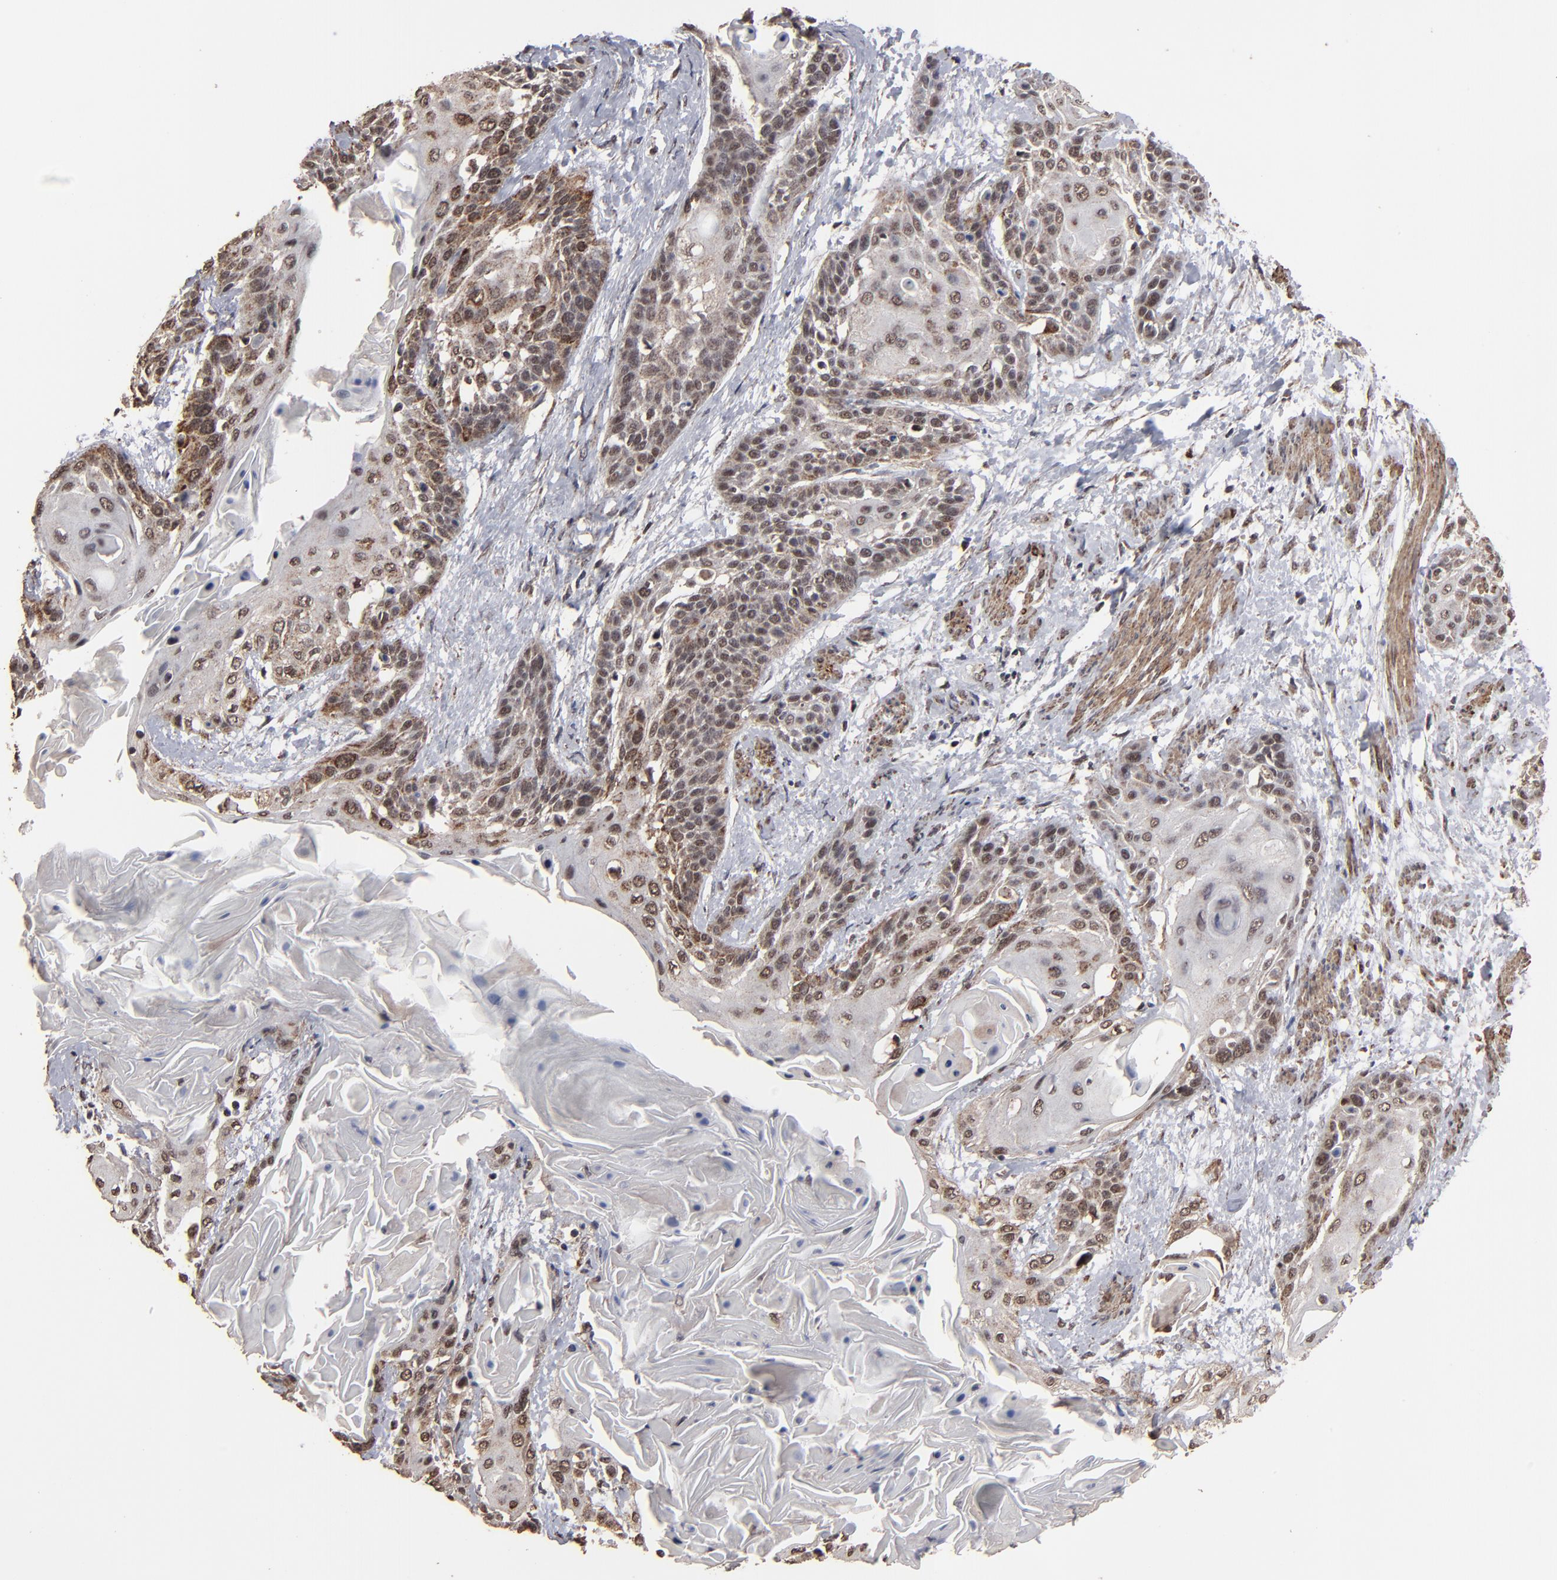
{"staining": {"intensity": "weak", "quantity": "25%-75%", "location": "nuclear"}, "tissue": "cervical cancer", "cell_type": "Tumor cells", "image_type": "cancer", "snomed": [{"axis": "morphology", "description": "Squamous cell carcinoma, NOS"}, {"axis": "topography", "description": "Cervix"}], "caption": "Weak nuclear positivity for a protein is appreciated in approximately 25%-75% of tumor cells of cervical squamous cell carcinoma using IHC.", "gene": "BNIP3", "patient": {"sex": "female", "age": 57}}